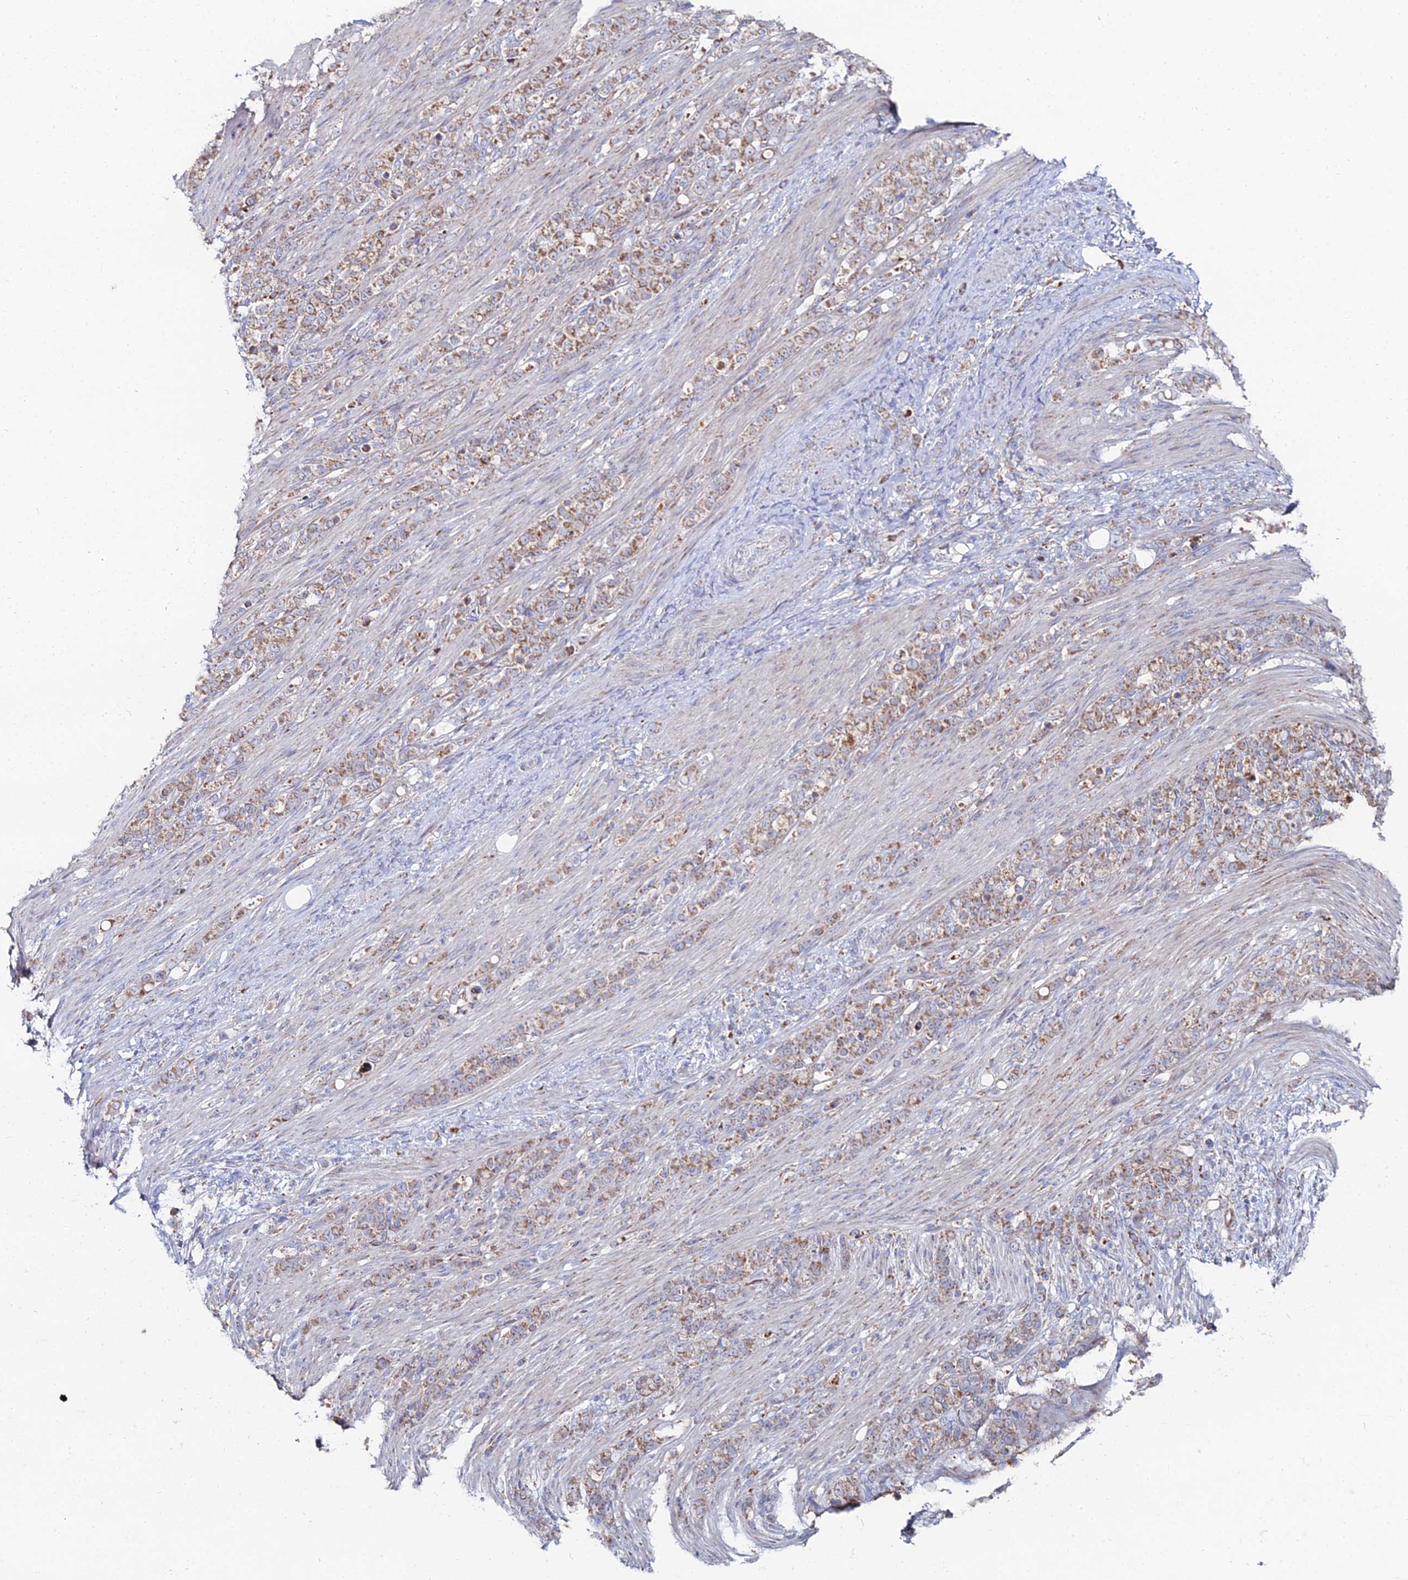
{"staining": {"intensity": "moderate", "quantity": ">75%", "location": "cytoplasmic/membranous"}, "tissue": "stomach cancer", "cell_type": "Tumor cells", "image_type": "cancer", "snomed": [{"axis": "morphology", "description": "Adenocarcinoma, NOS"}, {"axis": "topography", "description": "Stomach"}], "caption": "Immunohistochemistry (IHC) histopathology image of stomach cancer stained for a protein (brown), which reveals medium levels of moderate cytoplasmic/membranous expression in about >75% of tumor cells.", "gene": "MPC1", "patient": {"sex": "female", "age": 79}}